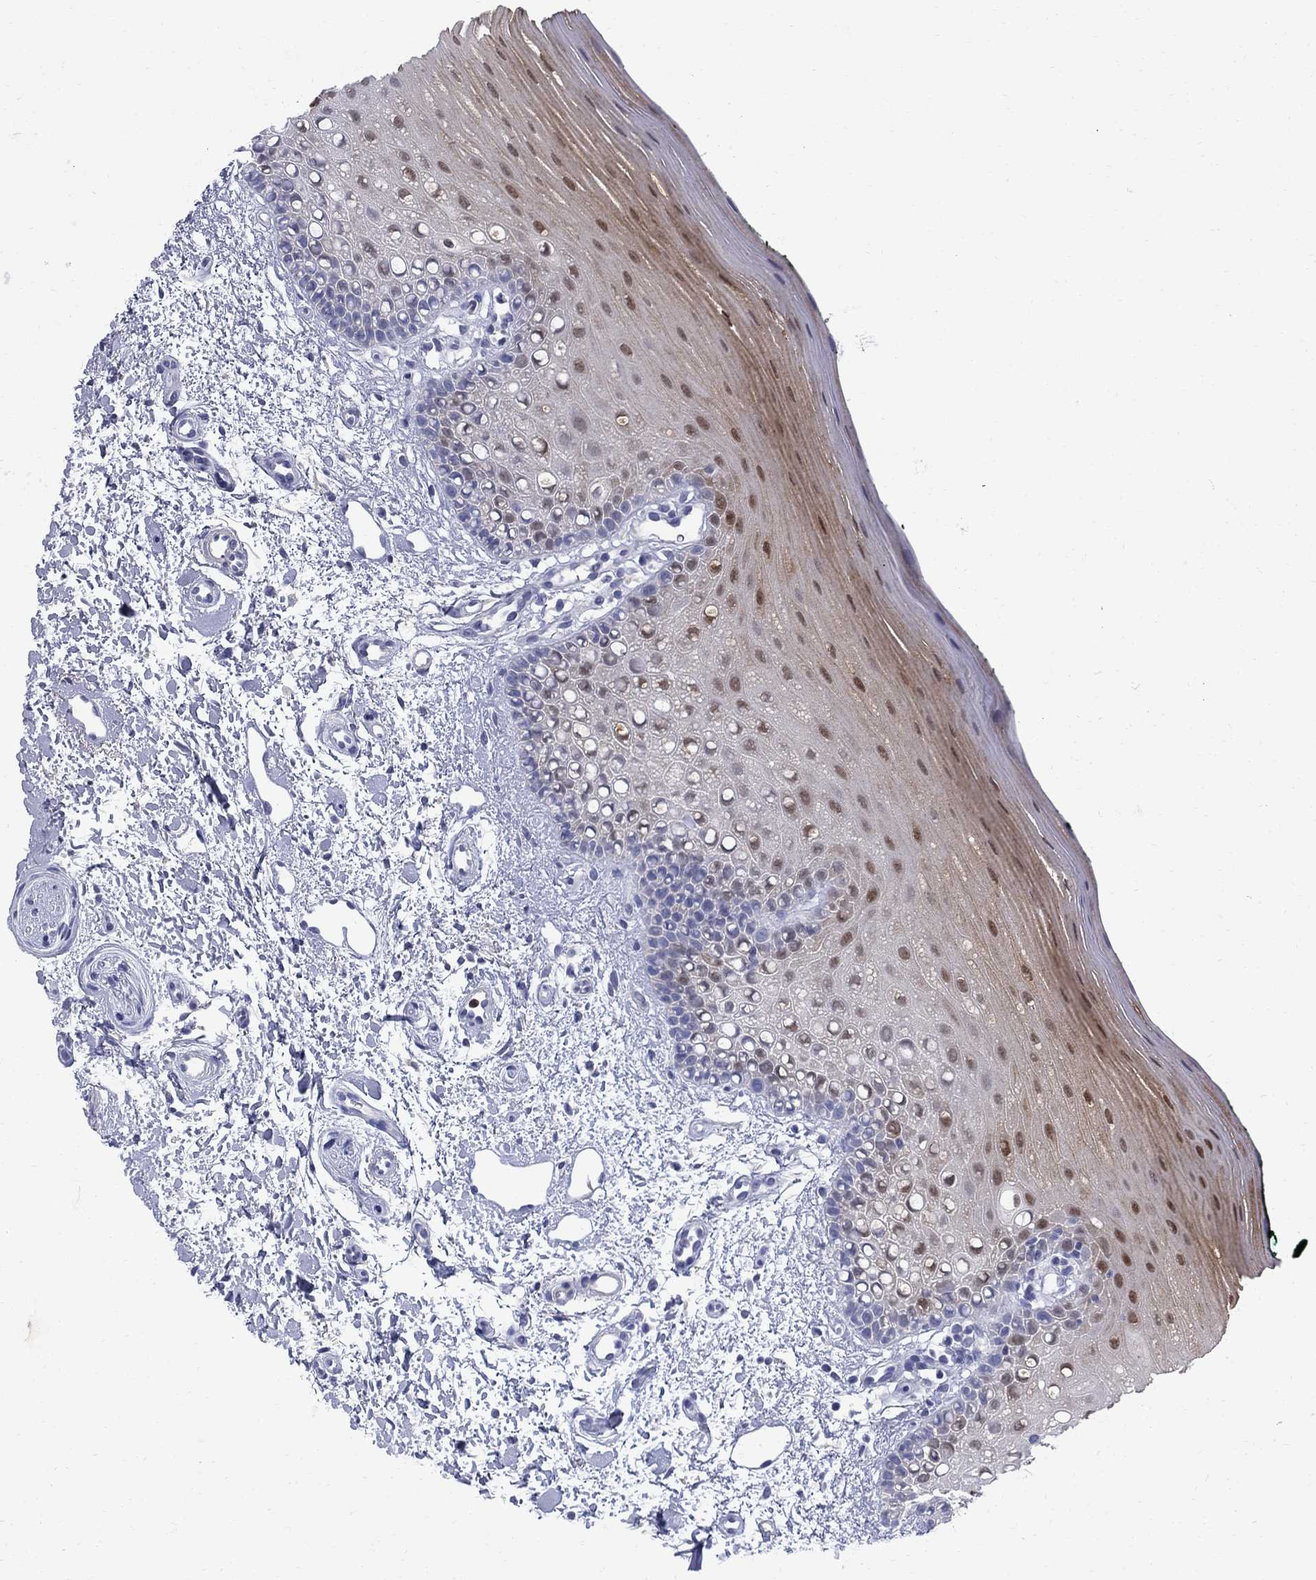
{"staining": {"intensity": "moderate", "quantity": "25%-75%", "location": "cytoplasmic/membranous,nuclear"}, "tissue": "oral mucosa", "cell_type": "Squamous epithelial cells", "image_type": "normal", "snomed": [{"axis": "morphology", "description": "Normal tissue, NOS"}, {"axis": "topography", "description": "Oral tissue"}], "caption": "Immunohistochemical staining of unremarkable human oral mucosa displays 25%-75% levels of moderate cytoplasmic/membranous,nuclear protein staining in approximately 25%-75% of squamous epithelial cells. The staining was performed using DAB (3,3'-diaminobenzidine) to visualize the protein expression in brown, while the nuclei were stained in blue with hematoxylin (Magnification: 20x).", "gene": "SERPINB2", "patient": {"sex": "female", "age": 78}}